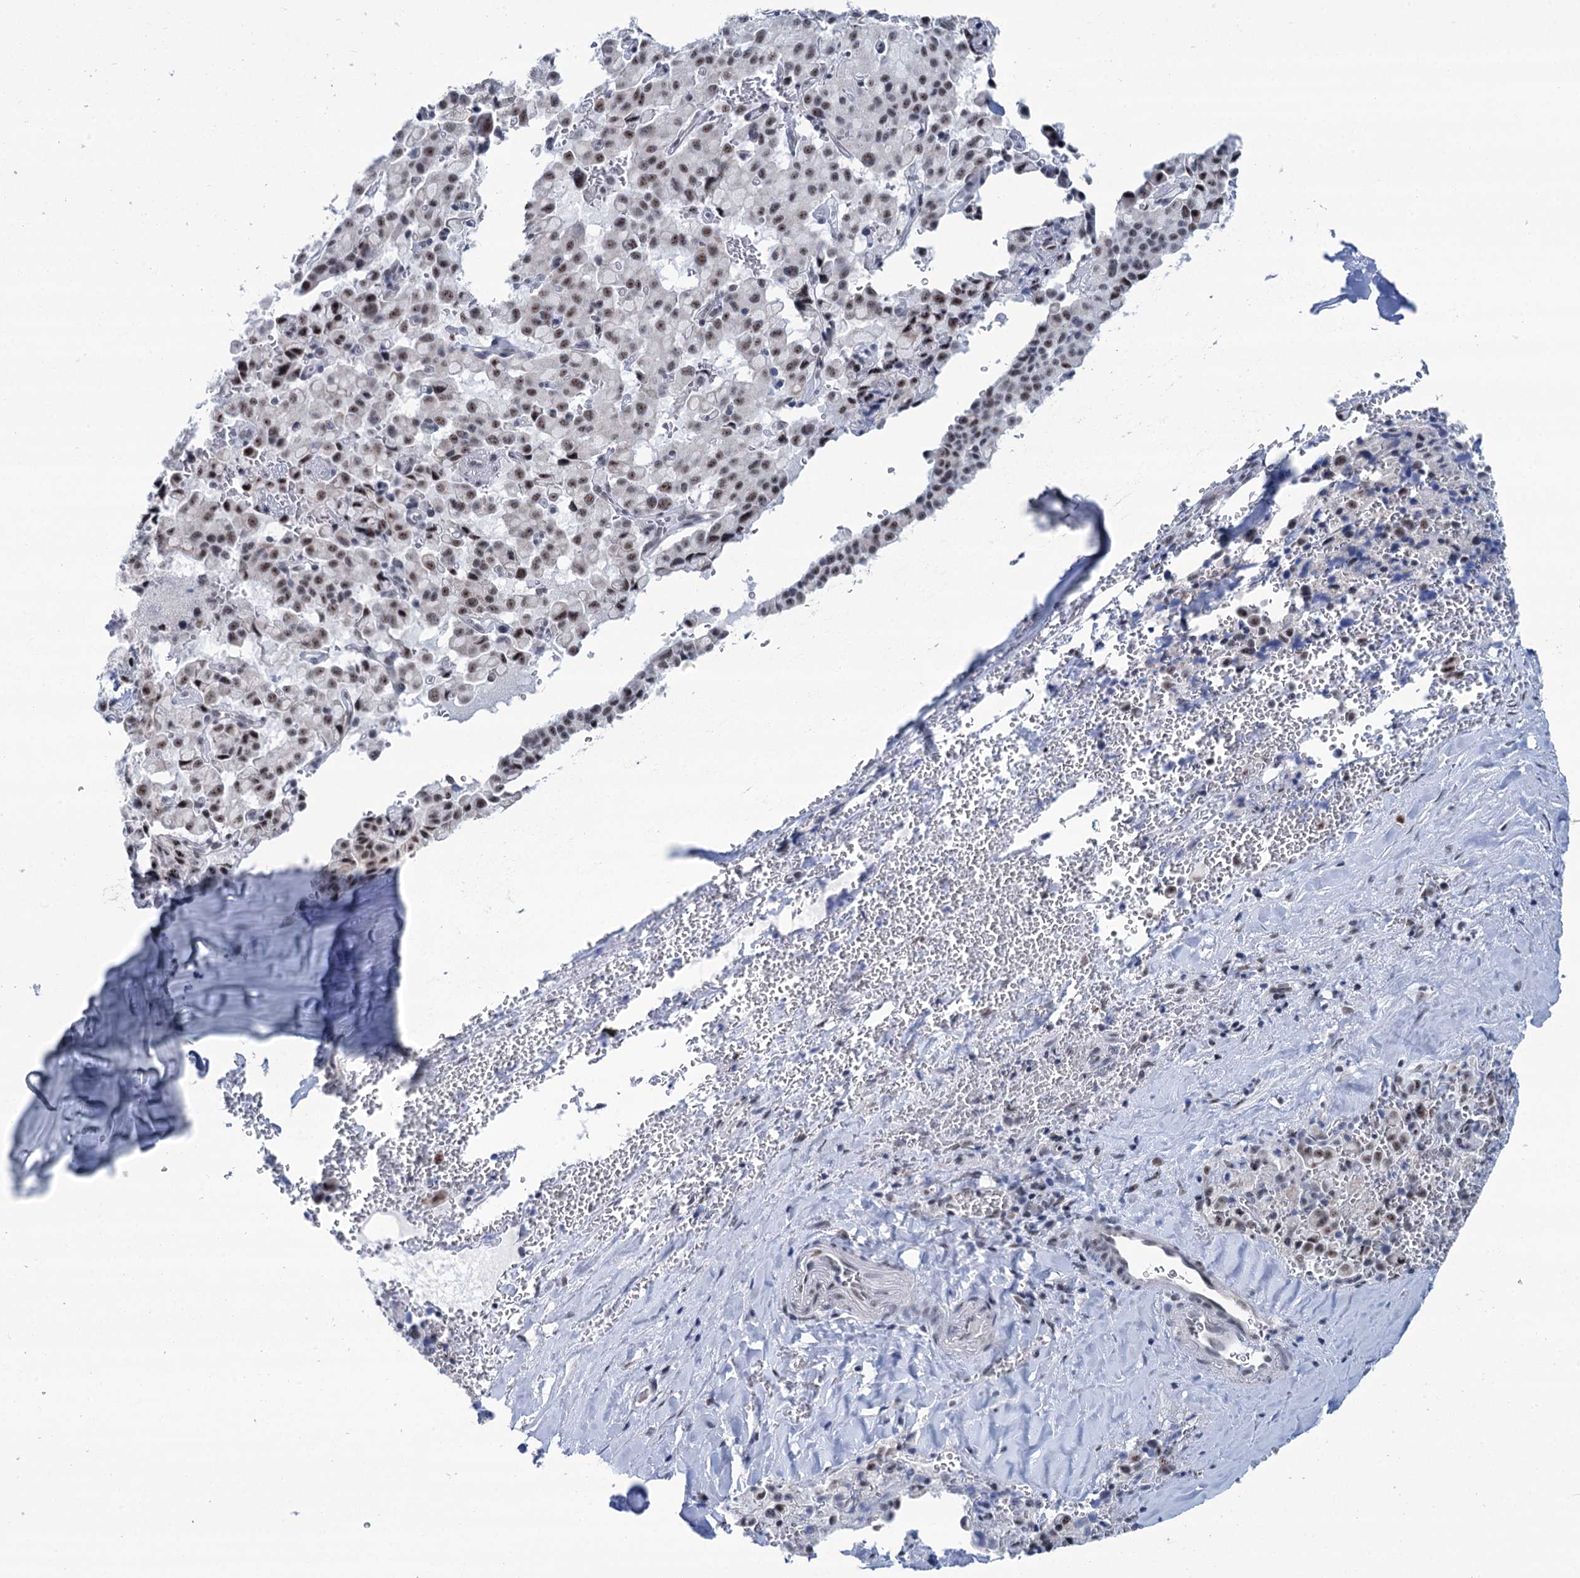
{"staining": {"intensity": "moderate", "quantity": ">75%", "location": "nuclear"}, "tissue": "pancreatic cancer", "cell_type": "Tumor cells", "image_type": "cancer", "snomed": [{"axis": "morphology", "description": "Adenocarcinoma, NOS"}, {"axis": "topography", "description": "Pancreas"}], "caption": "This is an image of IHC staining of pancreatic cancer (adenocarcinoma), which shows moderate staining in the nuclear of tumor cells.", "gene": "SREK1", "patient": {"sex": "male", "age": 65}}